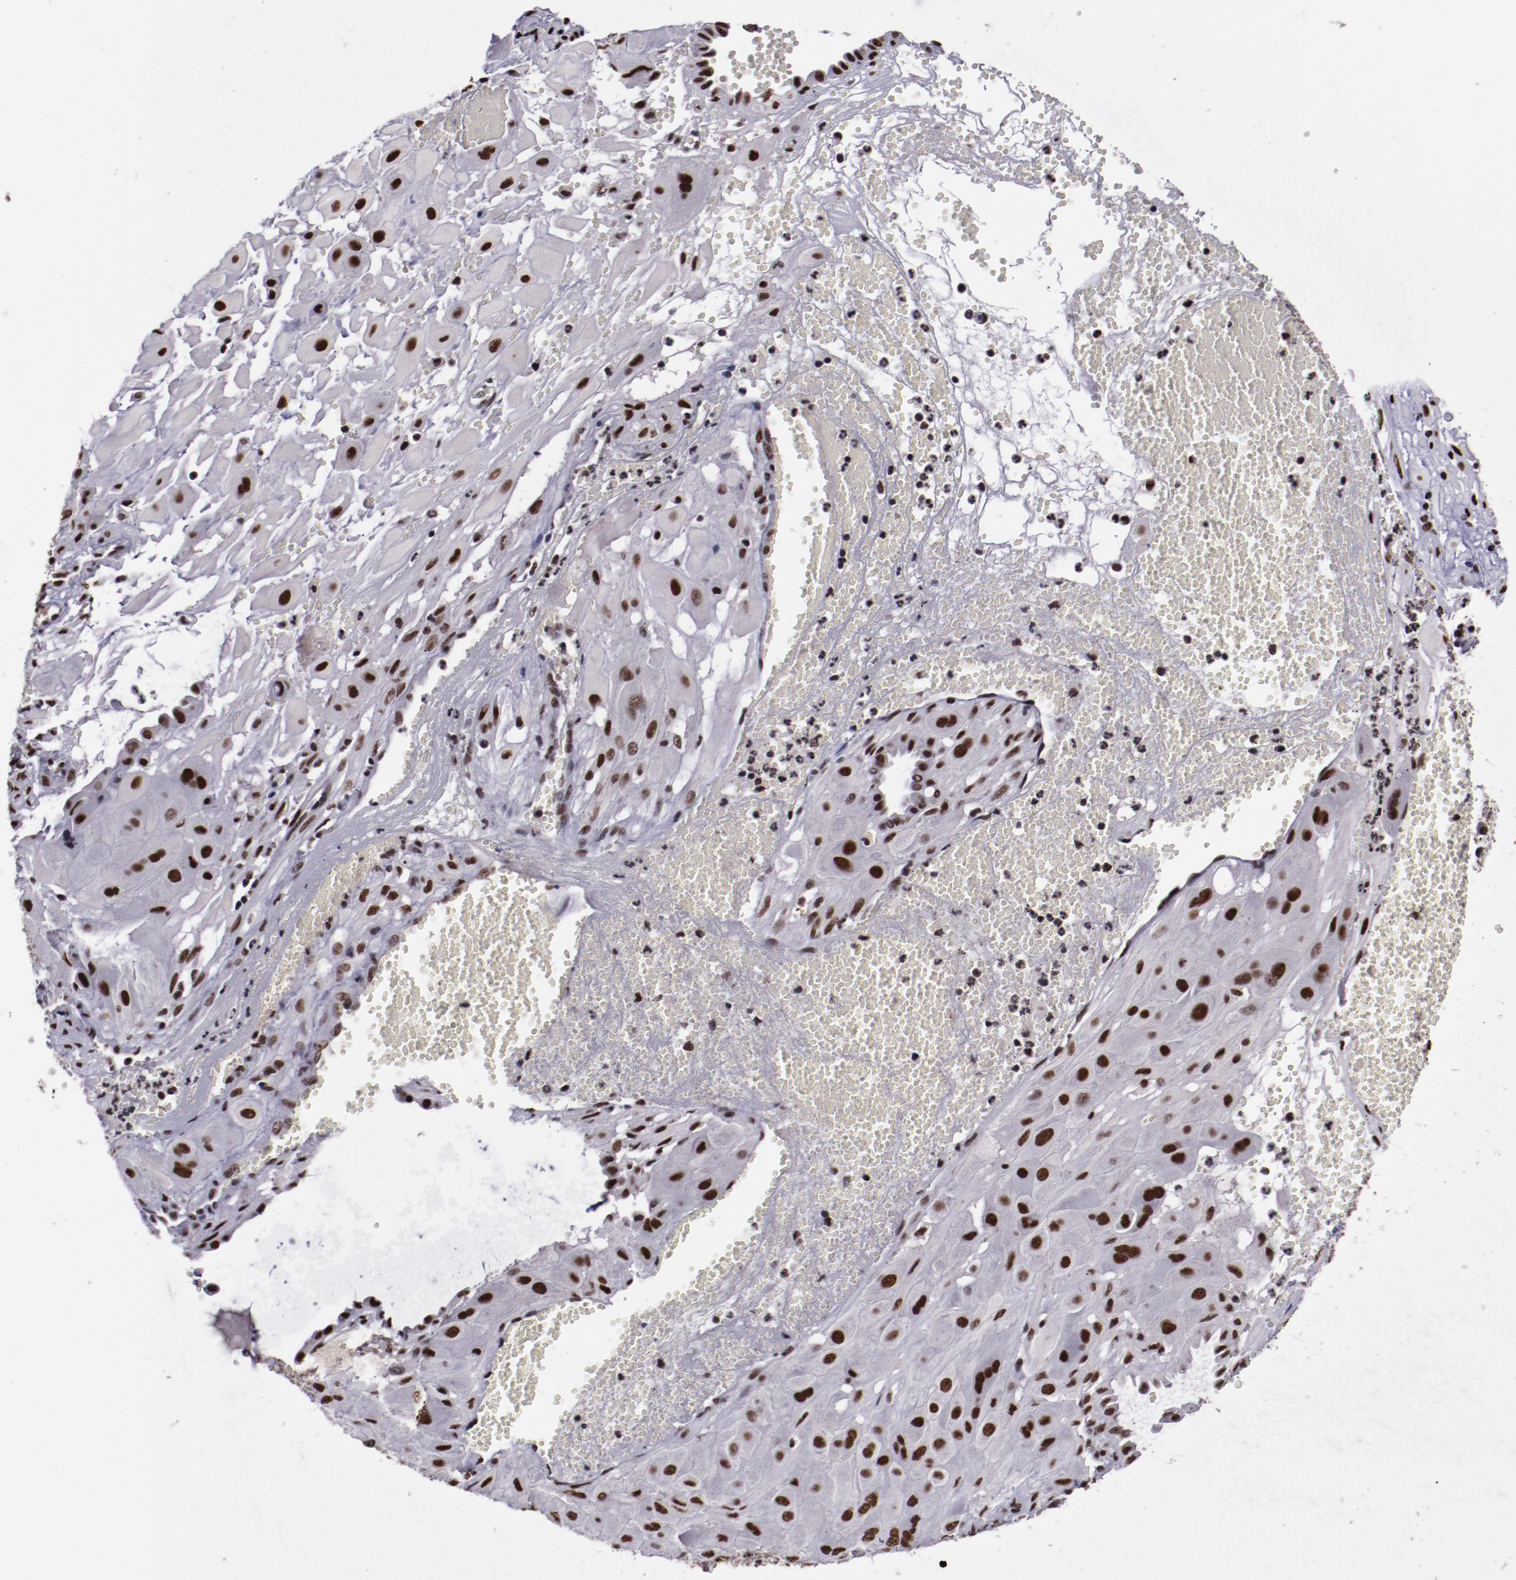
{"staining": {"intensity": "strong", "quantity": ">75%", "location": "nuclear"}, "tissue": "cervical cancer", "cell_type": "Tumor cells", "image_type": "cancer", "snomed": [{"axis": "morphology", "description": "Squamous cell carcinoma, NOS"}, {"axis": "topography", "description": "Cervix"}], "caption": "The histopathology image exhibits a brown stain indicating the presence of a protein in the nuclear of tumor cells in cervical squamous cell carcinoma.", "gene": "ERH", "patient": {"sex": "female", "age": 34}}